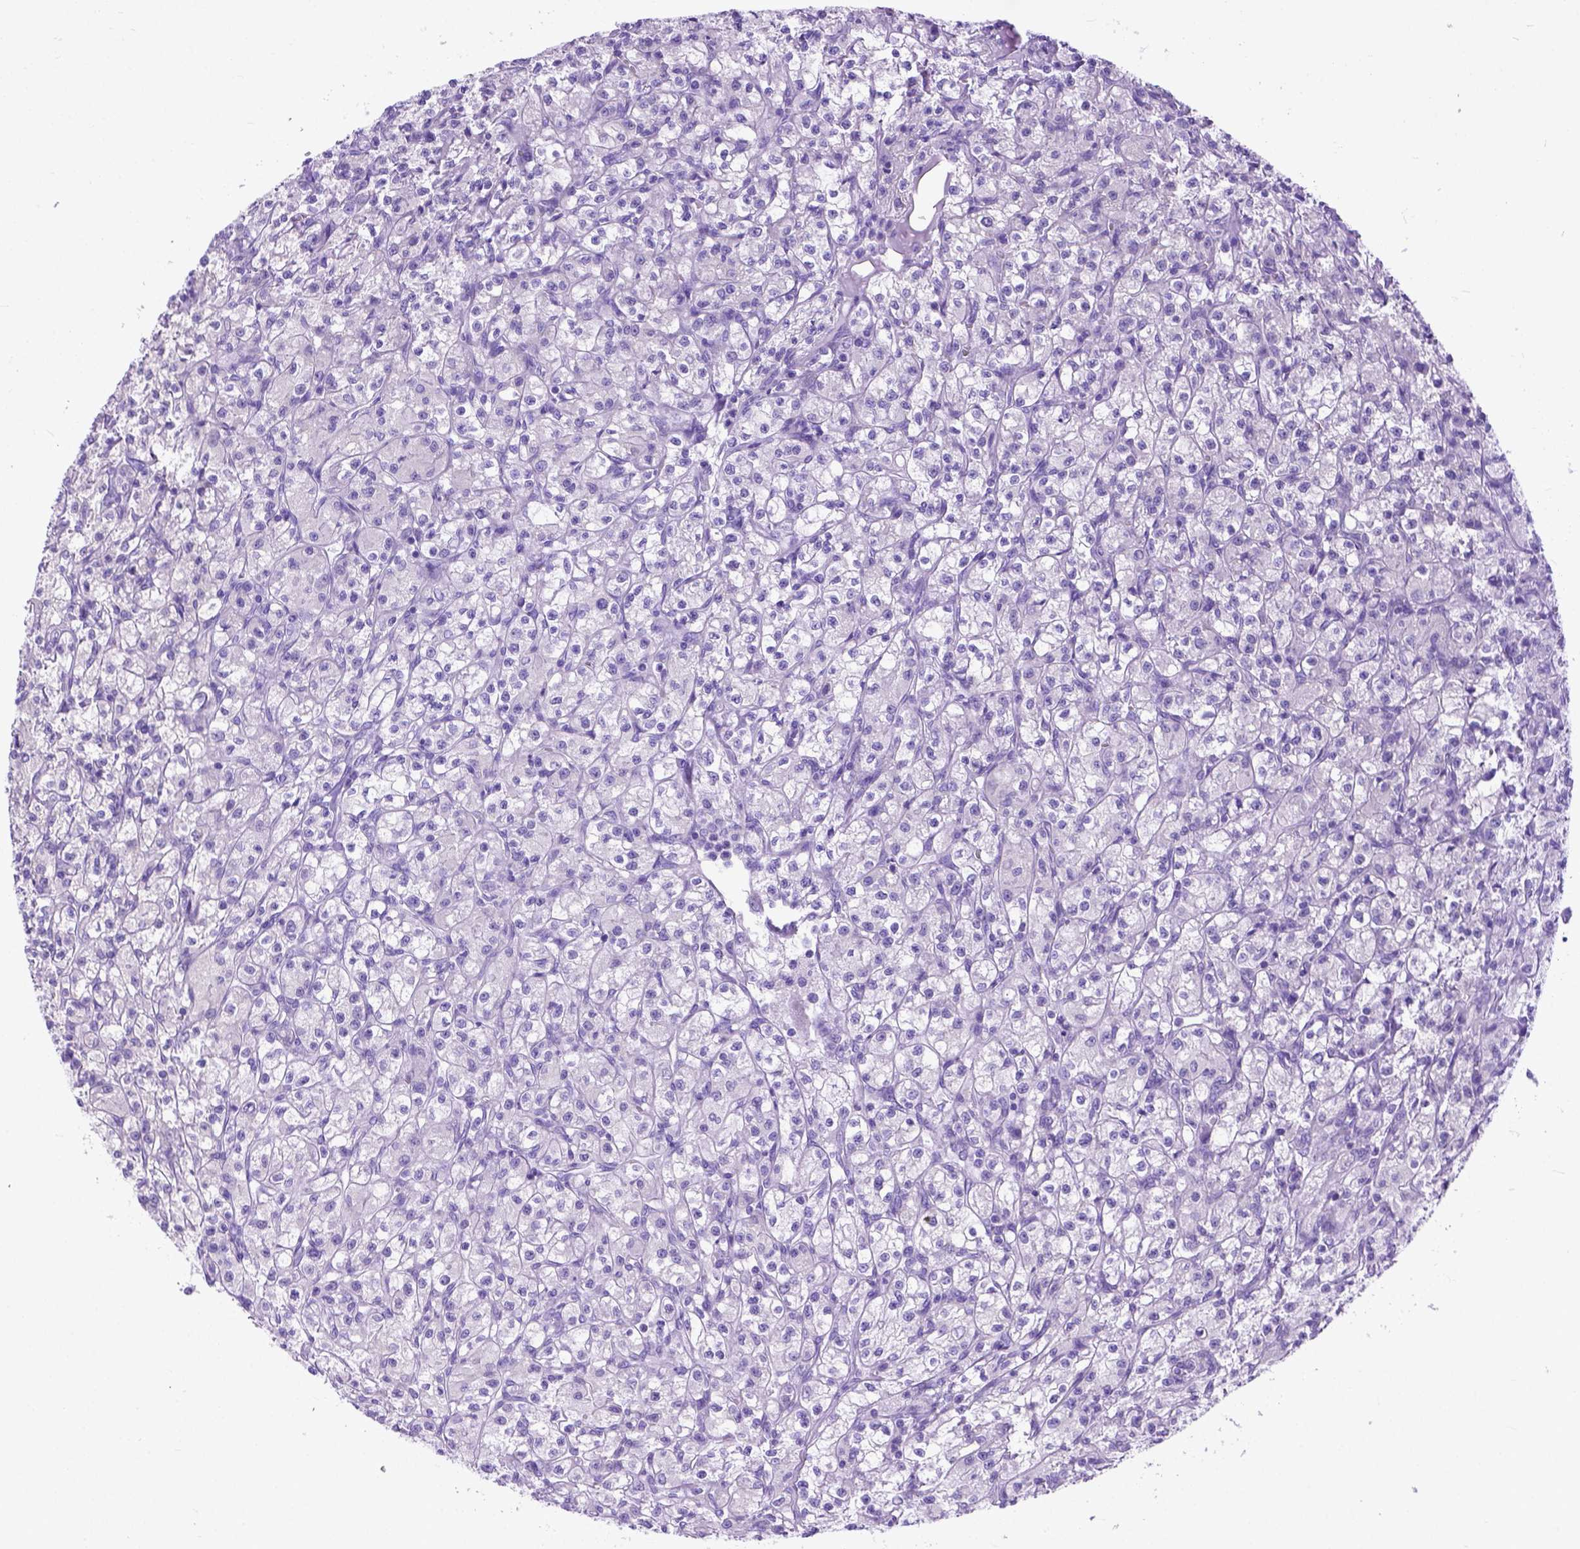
{"staining": {"intensity": "negative", "quantity": "none", "location": "none"}, "tissue": "renal cancer", "cell_type": "Tumor cells", "image_type": "cancer", "snomed": [{"axis": "morphology", "description": "Adenocarcinoma, NOS"}, {"axis": "topography", "description": "Kidney"}], "caption": "High power microscopy histopathology image of an immunohistochemistry (IHC) photomicrograph of renal cancer, revealing no significant staining in tumor cells.", "gene": "ODAD3", "patient": {"sex": "female", "age": 70}}